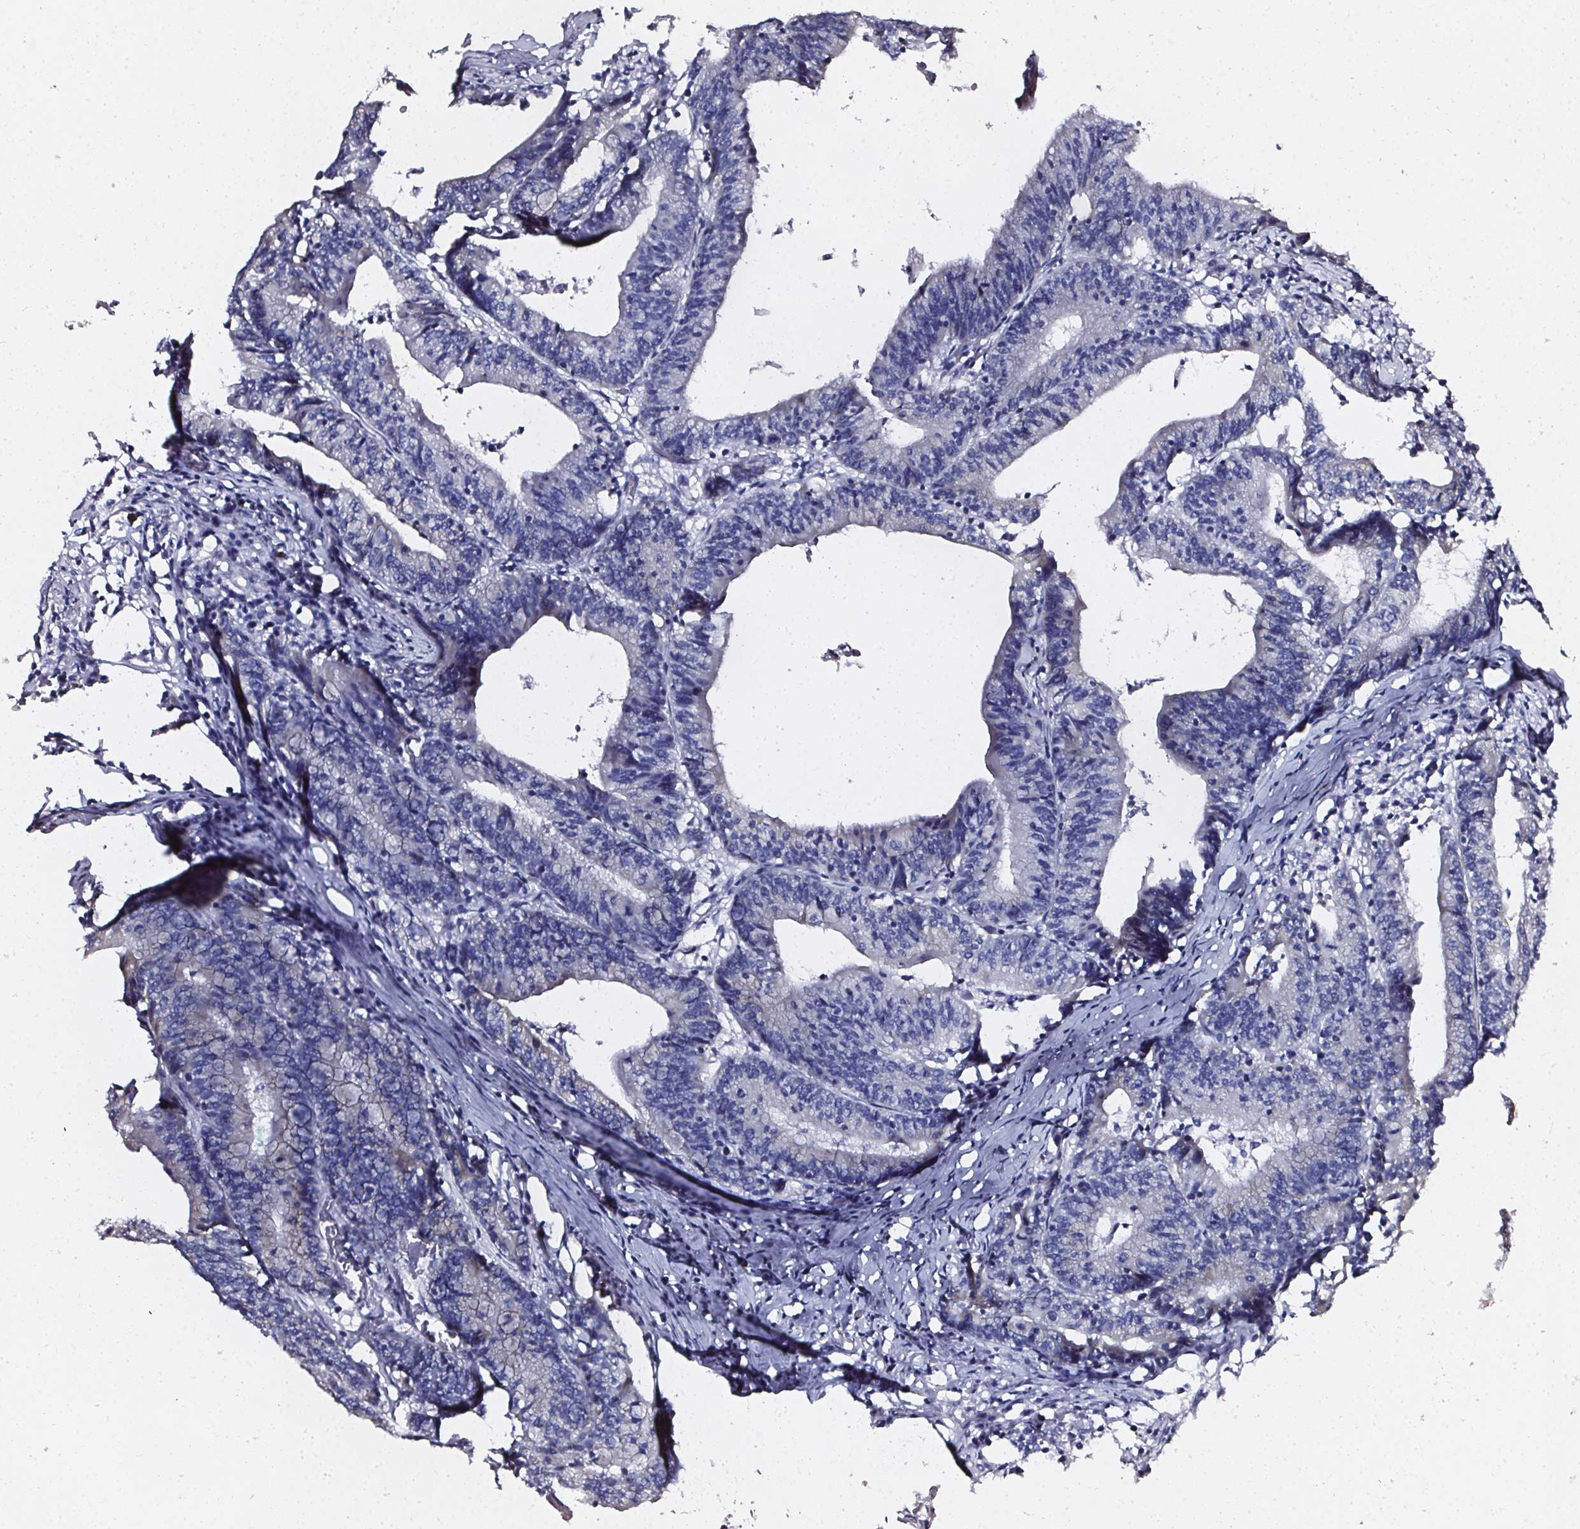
{"staining": {"intensity": "negative", "quantity": "none", "location": "none"}, "tissue": "colorectal cancer", "cell_type": "Tumor cells", "image_type": "cancer", "snomed": [{"axis": "morphology", "description": "Adenocarcinoma, NOS"}, {"axis": "topography", "description": "Colon"}], "caption": "Colorectal adenocarcinoma was stained to show a protein in brown. There is no significant positivity in tumor cells.", "gene": "ELAVL2", "patient": {"sex": "female", "age": 78}}